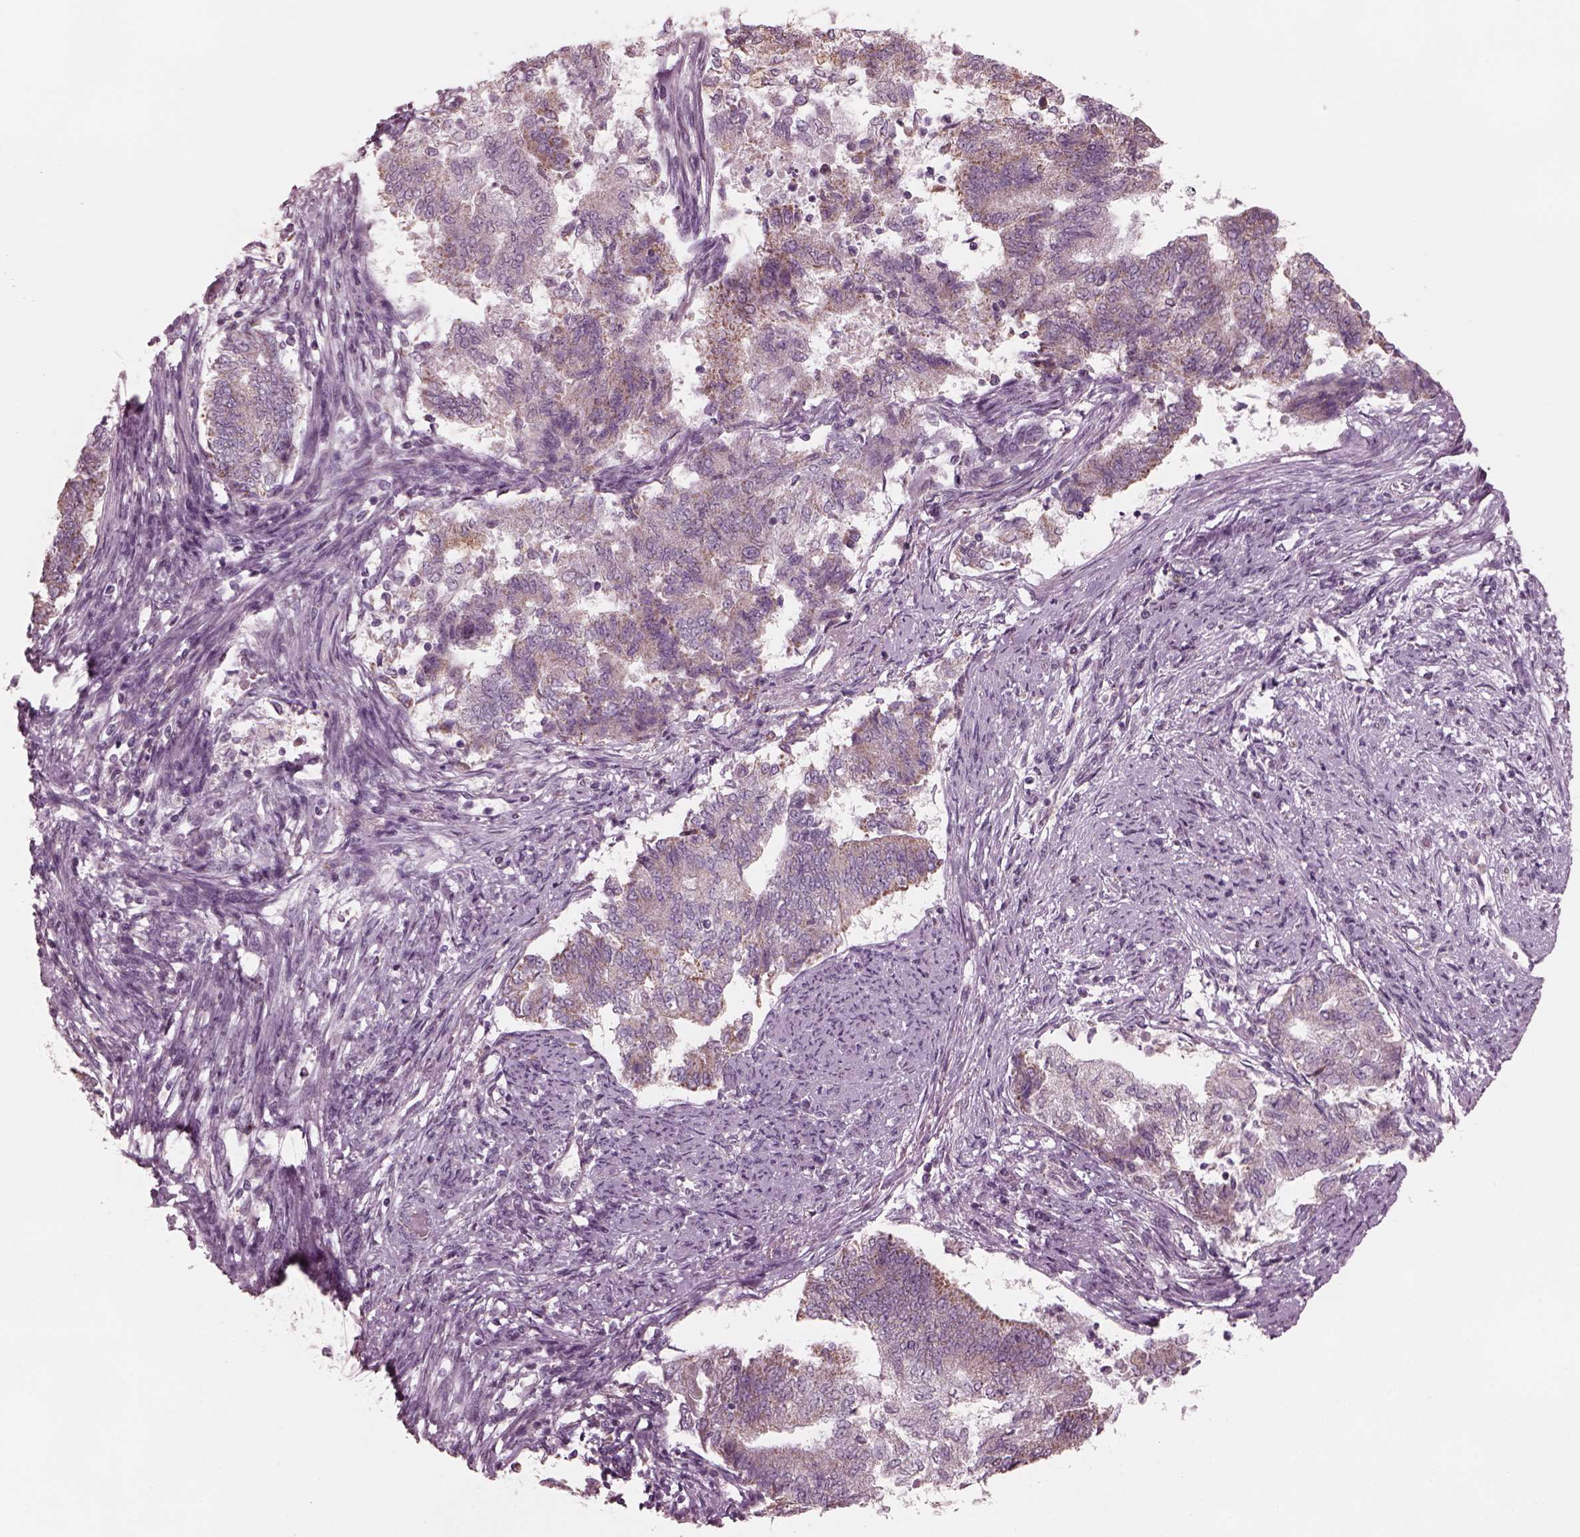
{"staining": {"intensity": "moderate", "quantity": "<25%", "location": "cytoplasmic/membranous"}, "tissue": "endometrial cancer", "cell_type": "Tumor cells", "image_type": "cancer", "snomed": [{"axis": "morphology", "description": "Adenocarcinoma, NOS"}, {"axis": "topography", "description": "Endometrium"}], "caption": "This histopathology image demonstrates immunohistochemistry (IHC) staining of human endometrial adenocarcinoma, with low moderate cytoplasmic/membranous positivity in about <25% of tumor cells.", "gene": "CELSR3", "patient": {"sex": "female", "age": 65}}